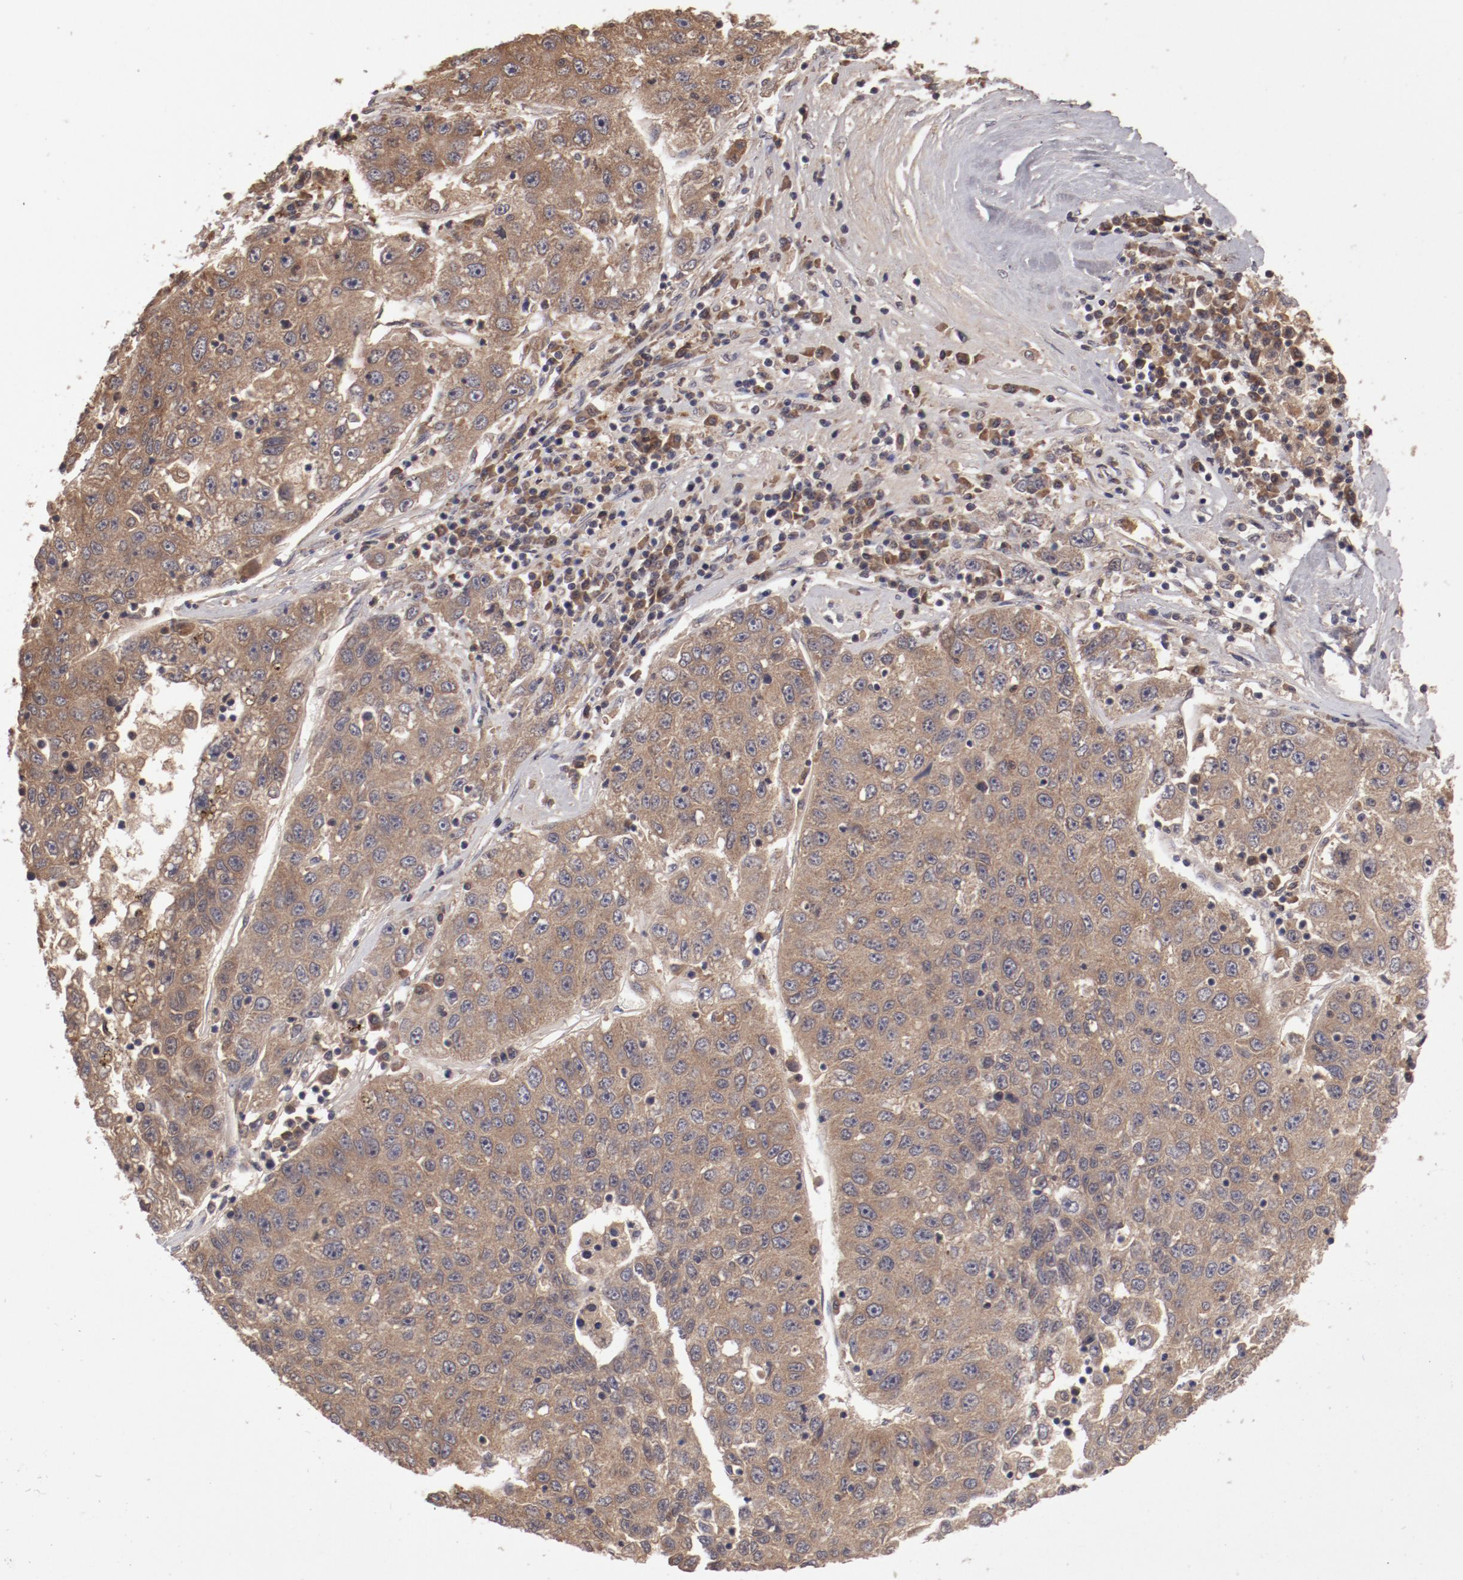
{"staining": {"intensity": "weak", "quantity": ">75%", "location": "cytoplasmic/membranous"}, "tissue": "liver cancer", "cell_type": "Tumor cells", "image_type": "cancer", "snomed": [{"axis": "morphology", "description": "Carcinoma, Hepatocellular, NOS"}, {"axis": "topography", "description": "Liver"}], "caption": "The immunohistochemical stain labels weak cytoplasmic/membranous positivity in tumor cells of liver cancer (hepatocellular carcinoma) tissue.", "gene": "CP", "patient": {"sex": "male", "age": 49}}